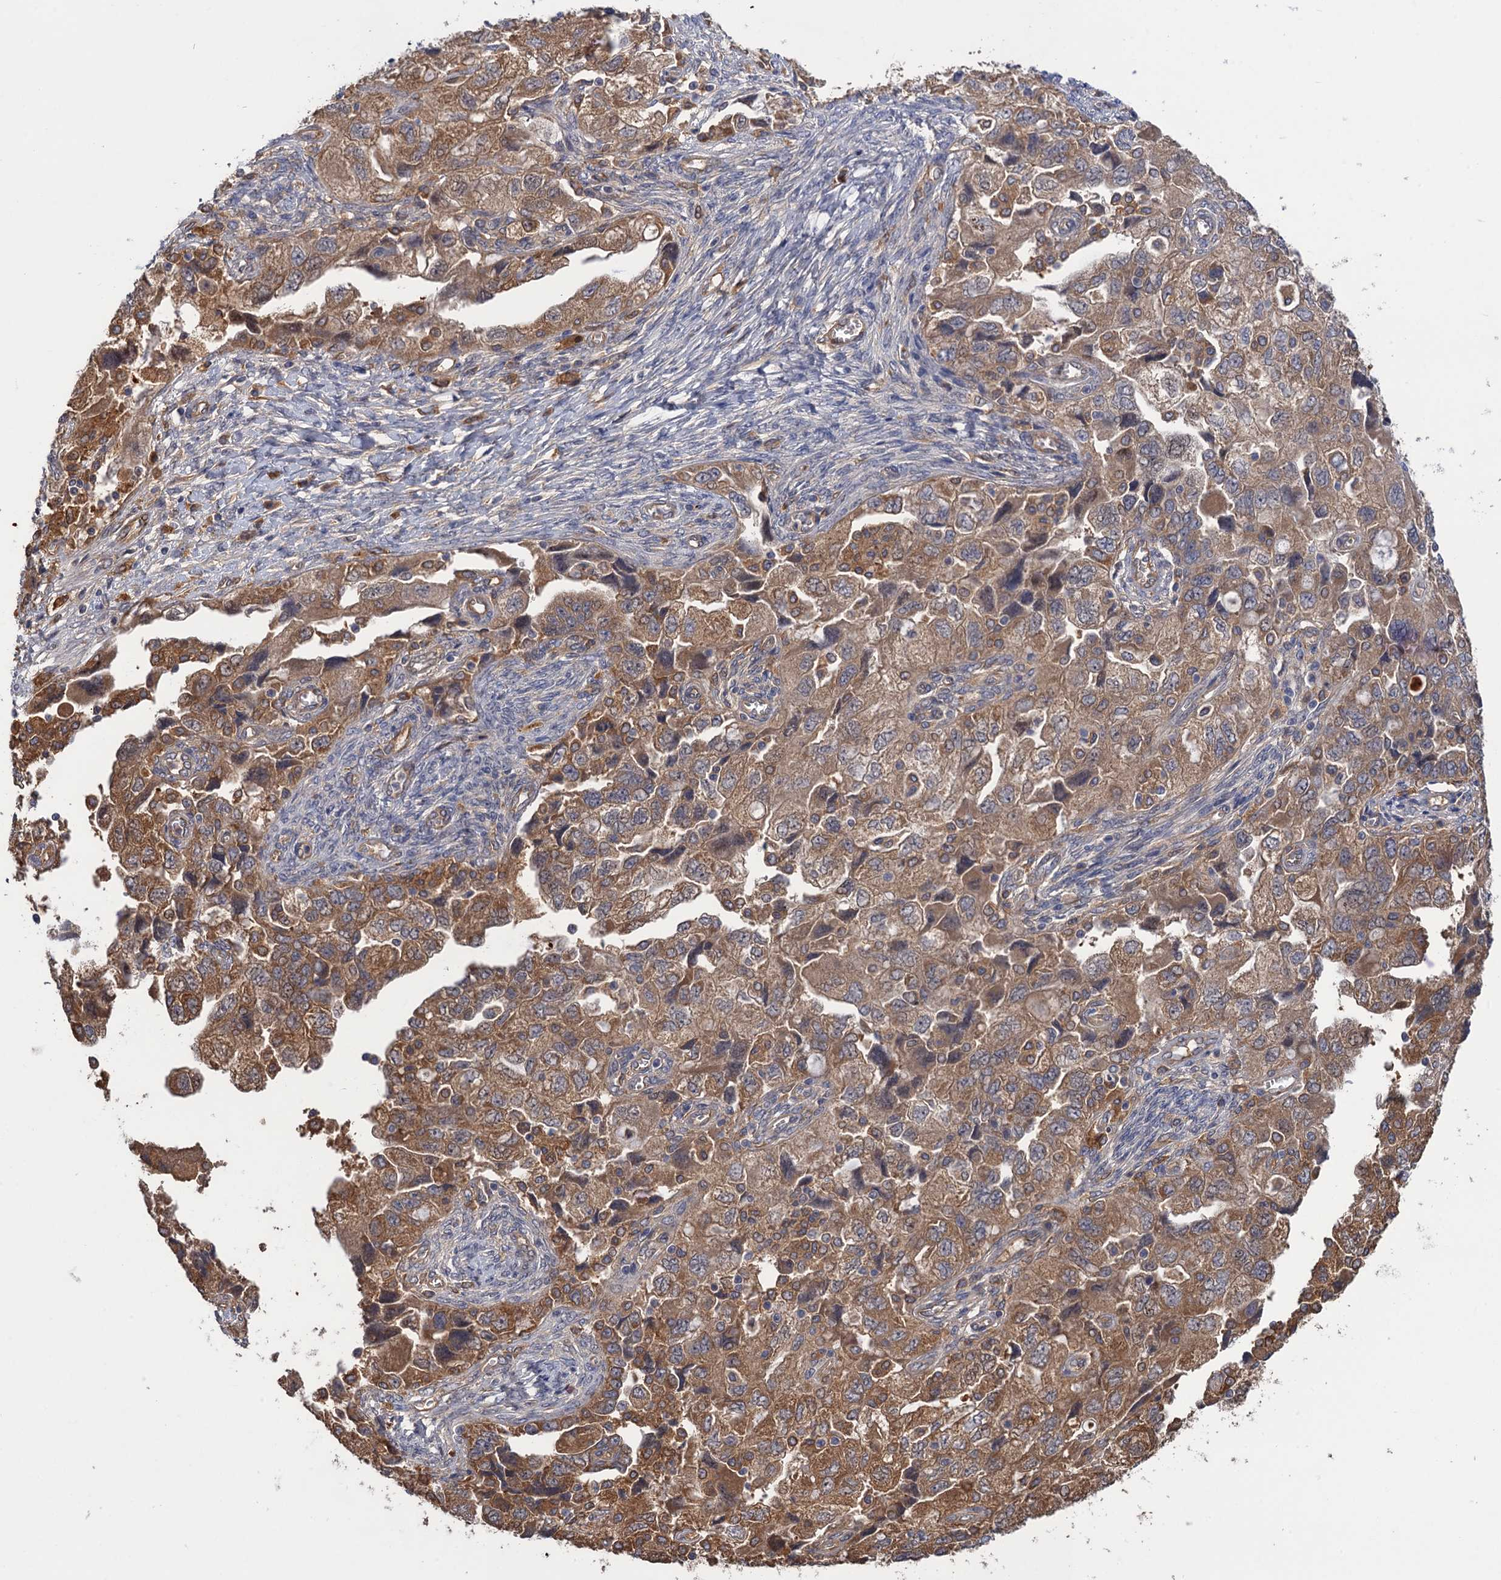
{"staining": {"intensity": "moderate", "quantity": ">75%", "location": "cytoplasmic/membranous"}, "tissue": "ovarian cancer", "cell_type": "Tumor cells", "image_type": "cancer", "snomed": [{"axis": "morphology", "description": "Carcinoma, NOS"}, {"axis": "morphology", "description": "Cystadenocarcinoma, serous, NOS"}, {"axis": "topography", "description": "Ovary"}], "caption": "Human ovarian cancer stained for a protein (brown) exhibits moderate cytoplasmic/membranous positive positivity in approximately >75% of tumor cells.", "gene": "NEK8", "patient": {"sex": "female", "age": 69}}